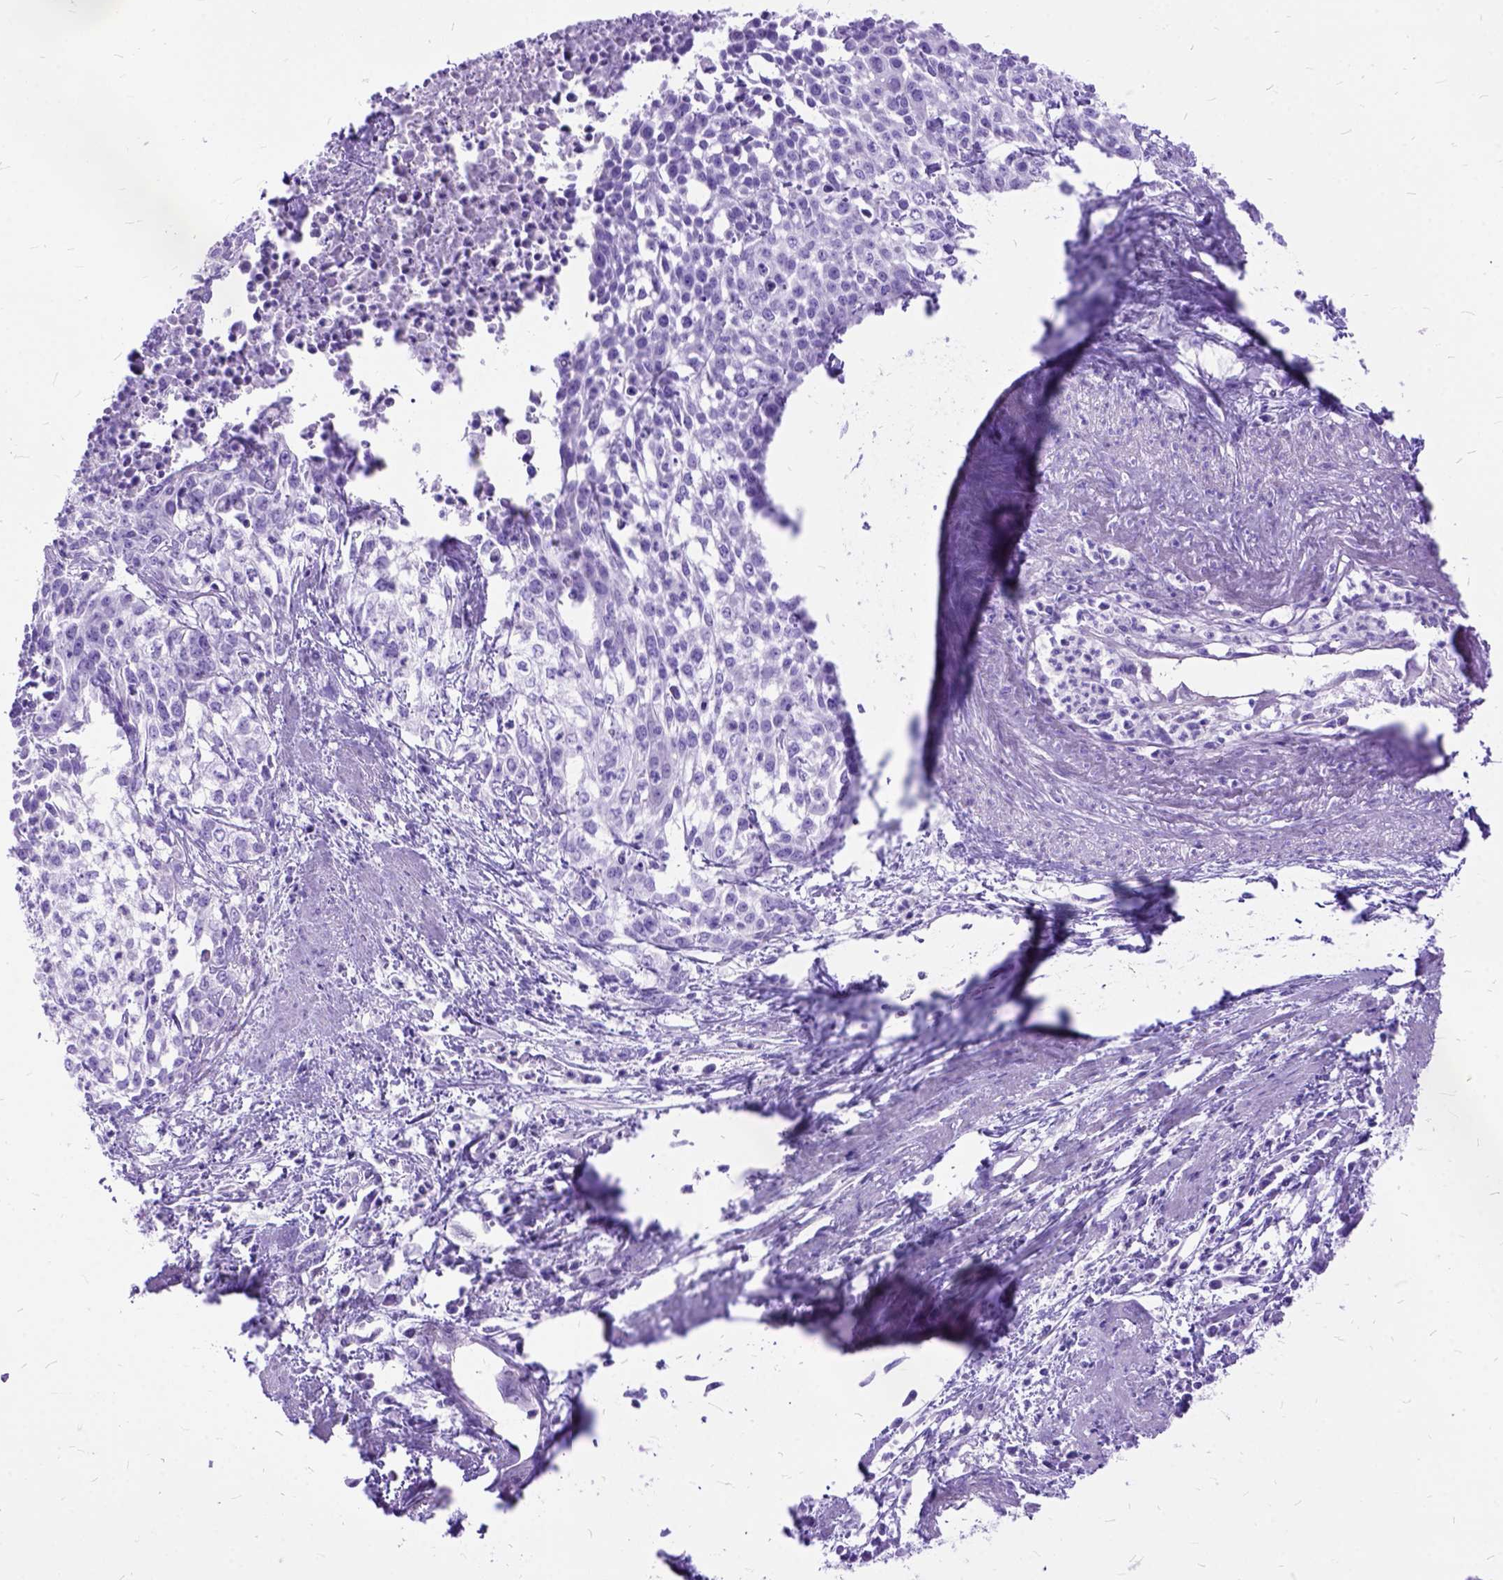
{"staining": {"intensity": "negative", "quantity": "none", "location": "none"}, "tissue": "cervical cancer", "cell_type": "Tumor cells", "image_type": "cancer", "snomed": [{"axis": "morphology", "description": "Squamous cell carcinoma, NOS"}, {"axis": "topography", "description": "Cervix"}], "caption": "Cervical cancer was stained to show a protein in brown. There is no significant staining in tumor cells.", "gene": "ARL9", "patient": {"sex": "female", "age": 39}}